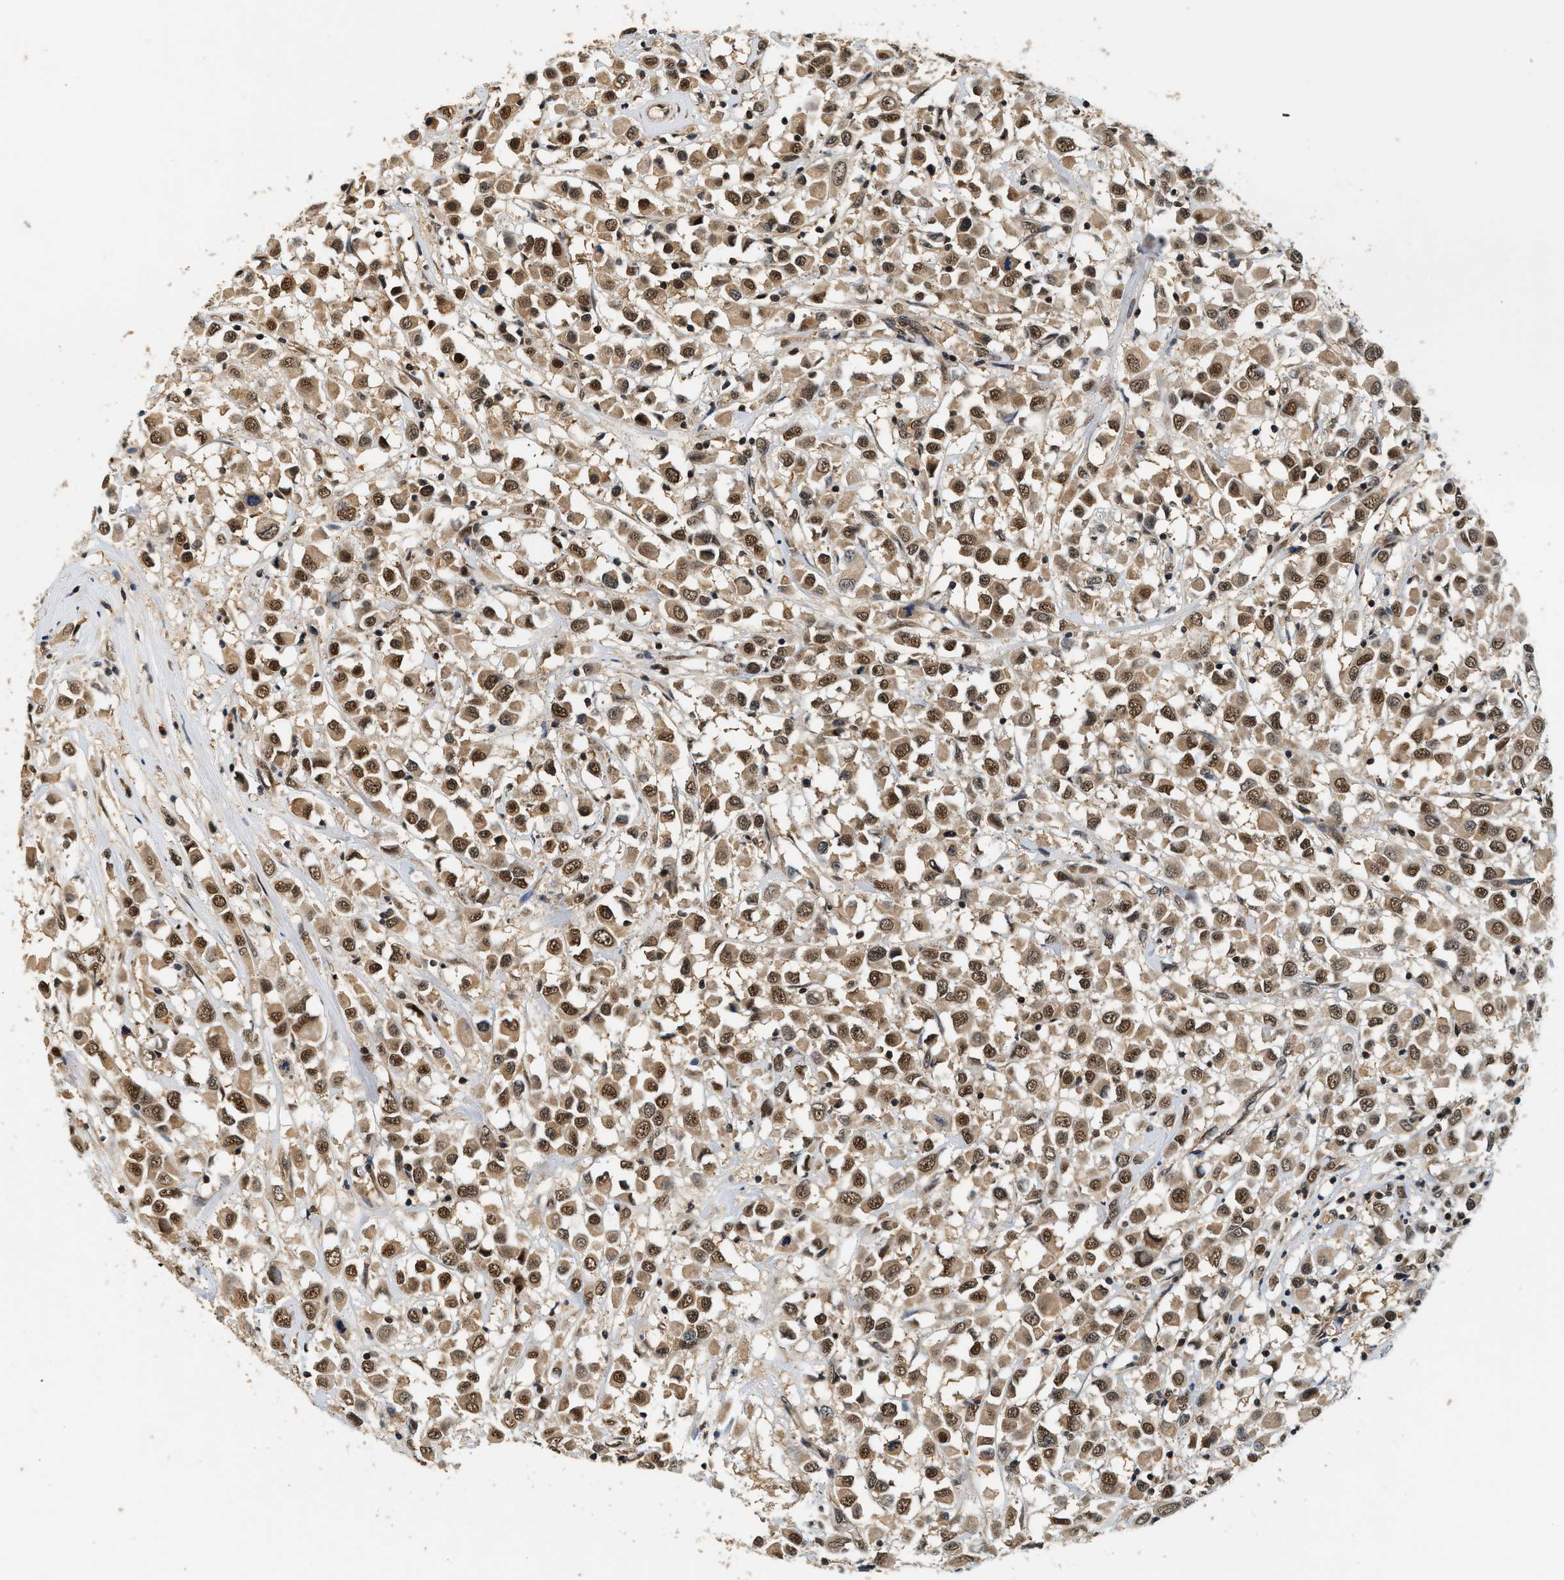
{"staining": {"intensity": "strong", "quantity": ">75%", "location": "cytoplasmic/membranous,nuclear"}, "tissue": "breast cancer", "cell_type": "Tumor cells", "image_type": "cancer", "snomed": [{"axis": "morphology", "description": "Duct carcinoma"}, {"axis": "topography", "description": "Breast"}], "caption": "Immunohistochemical staining of human breast cancer (infiltrating ductal carcinoma) reveals high levels of strong cytoplasmic/membranous and nuclear staining in about >75% of tumor cells.", "gene": "PSMD3", "patient": {"sex": "female", "age": 61}}